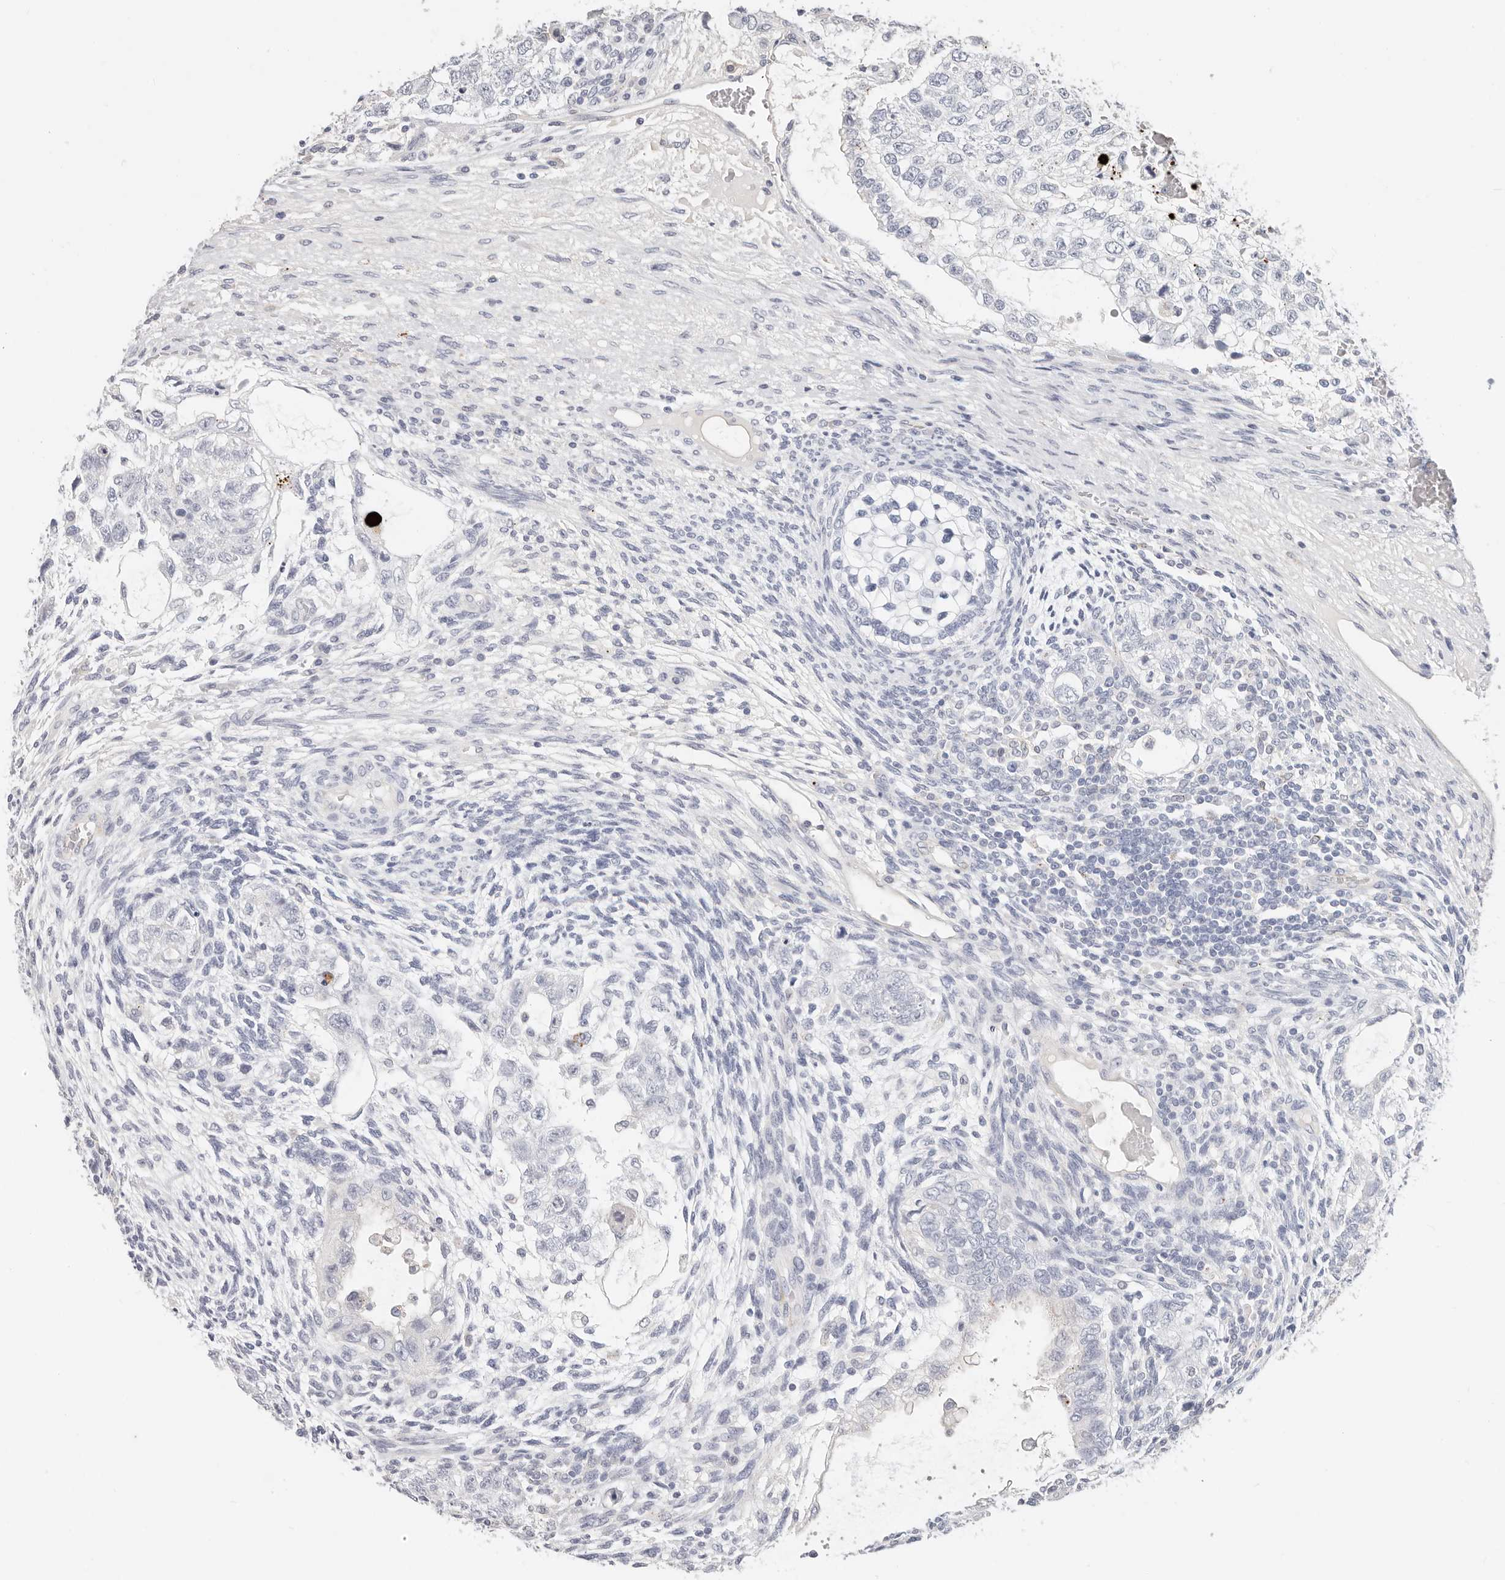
{"staining": {"intensity": "negative", "quantity": "none", "location": "none"}, "tissue": "testis cancer", "cell_type": "Tumor cells", "image_type": "cancer", "snomed": [{"axis": "morphology", "description": "Carcinoma, Embryonal, NOS"}, {"axis": "topography", "description": "Testis"}], "caption": "An IHC micrograph of embryonal carcinoma (testis) is shown. There is no staining in tumor cells of embryonal carcinoma (testis). (IHC, brightfield microscopy, high magnification).", "gene": "ZRANB1", "patient": {"sex": "male", "age": 37}}